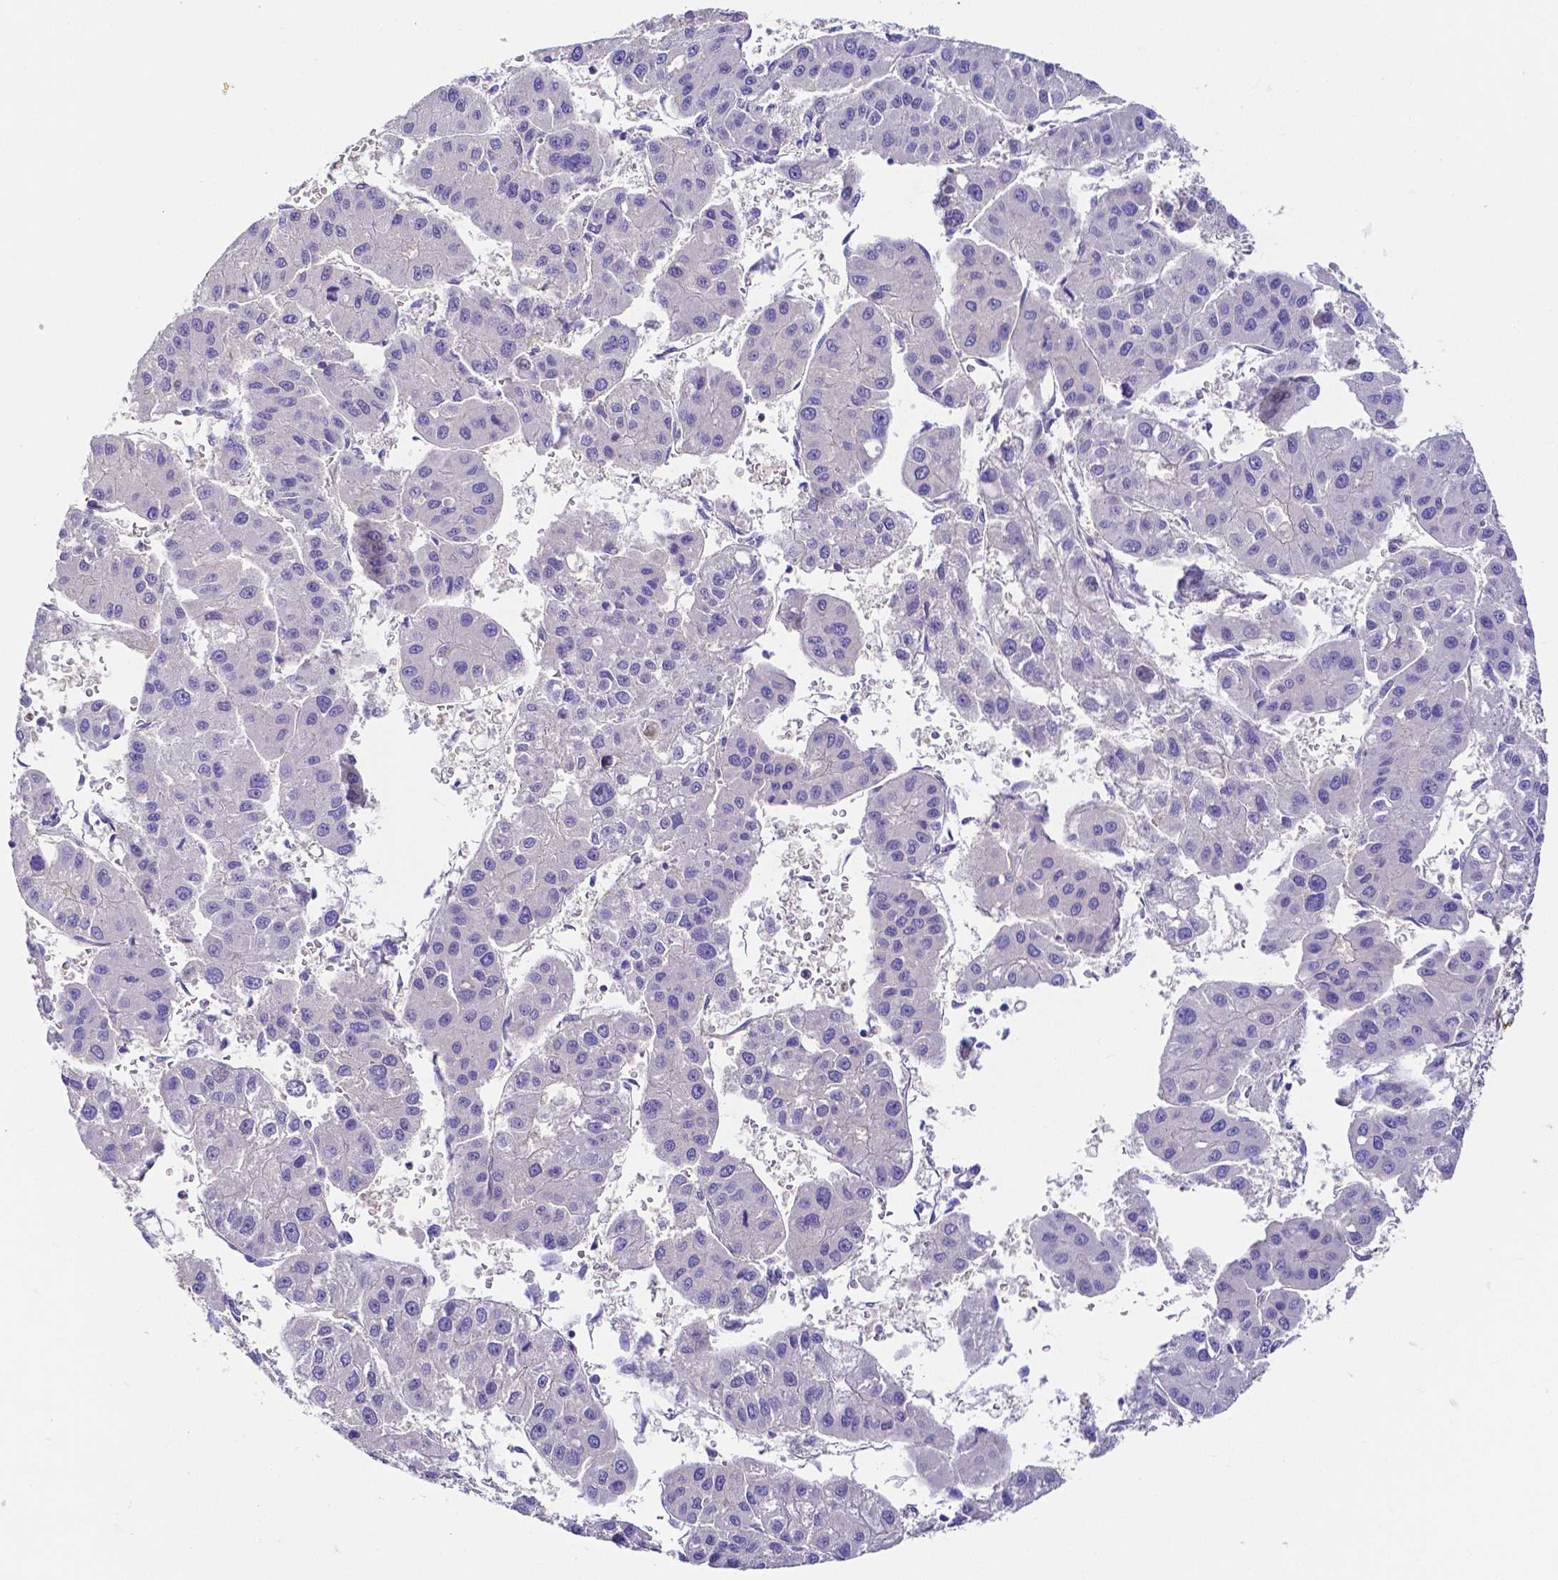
{"staining": {"intensity": "negative", "quantity": "none", "location": "none"}, "tissue": "liver cancer", "cell_type": "Tumor cells", "image_type": "cancer", "snomed": [{"axis": "morphology", "description": "Carcinoma, Hepatocellular, NOS"}, {"axis": "topography", "description": "Liver"}], "caption": "Human hepatocellular carcinoma (liver) stained for a protein using IHC exhibits no positivity in tumor cells.", "gene": "PKP3", "patient": {"sex": "male", "age": 73}}